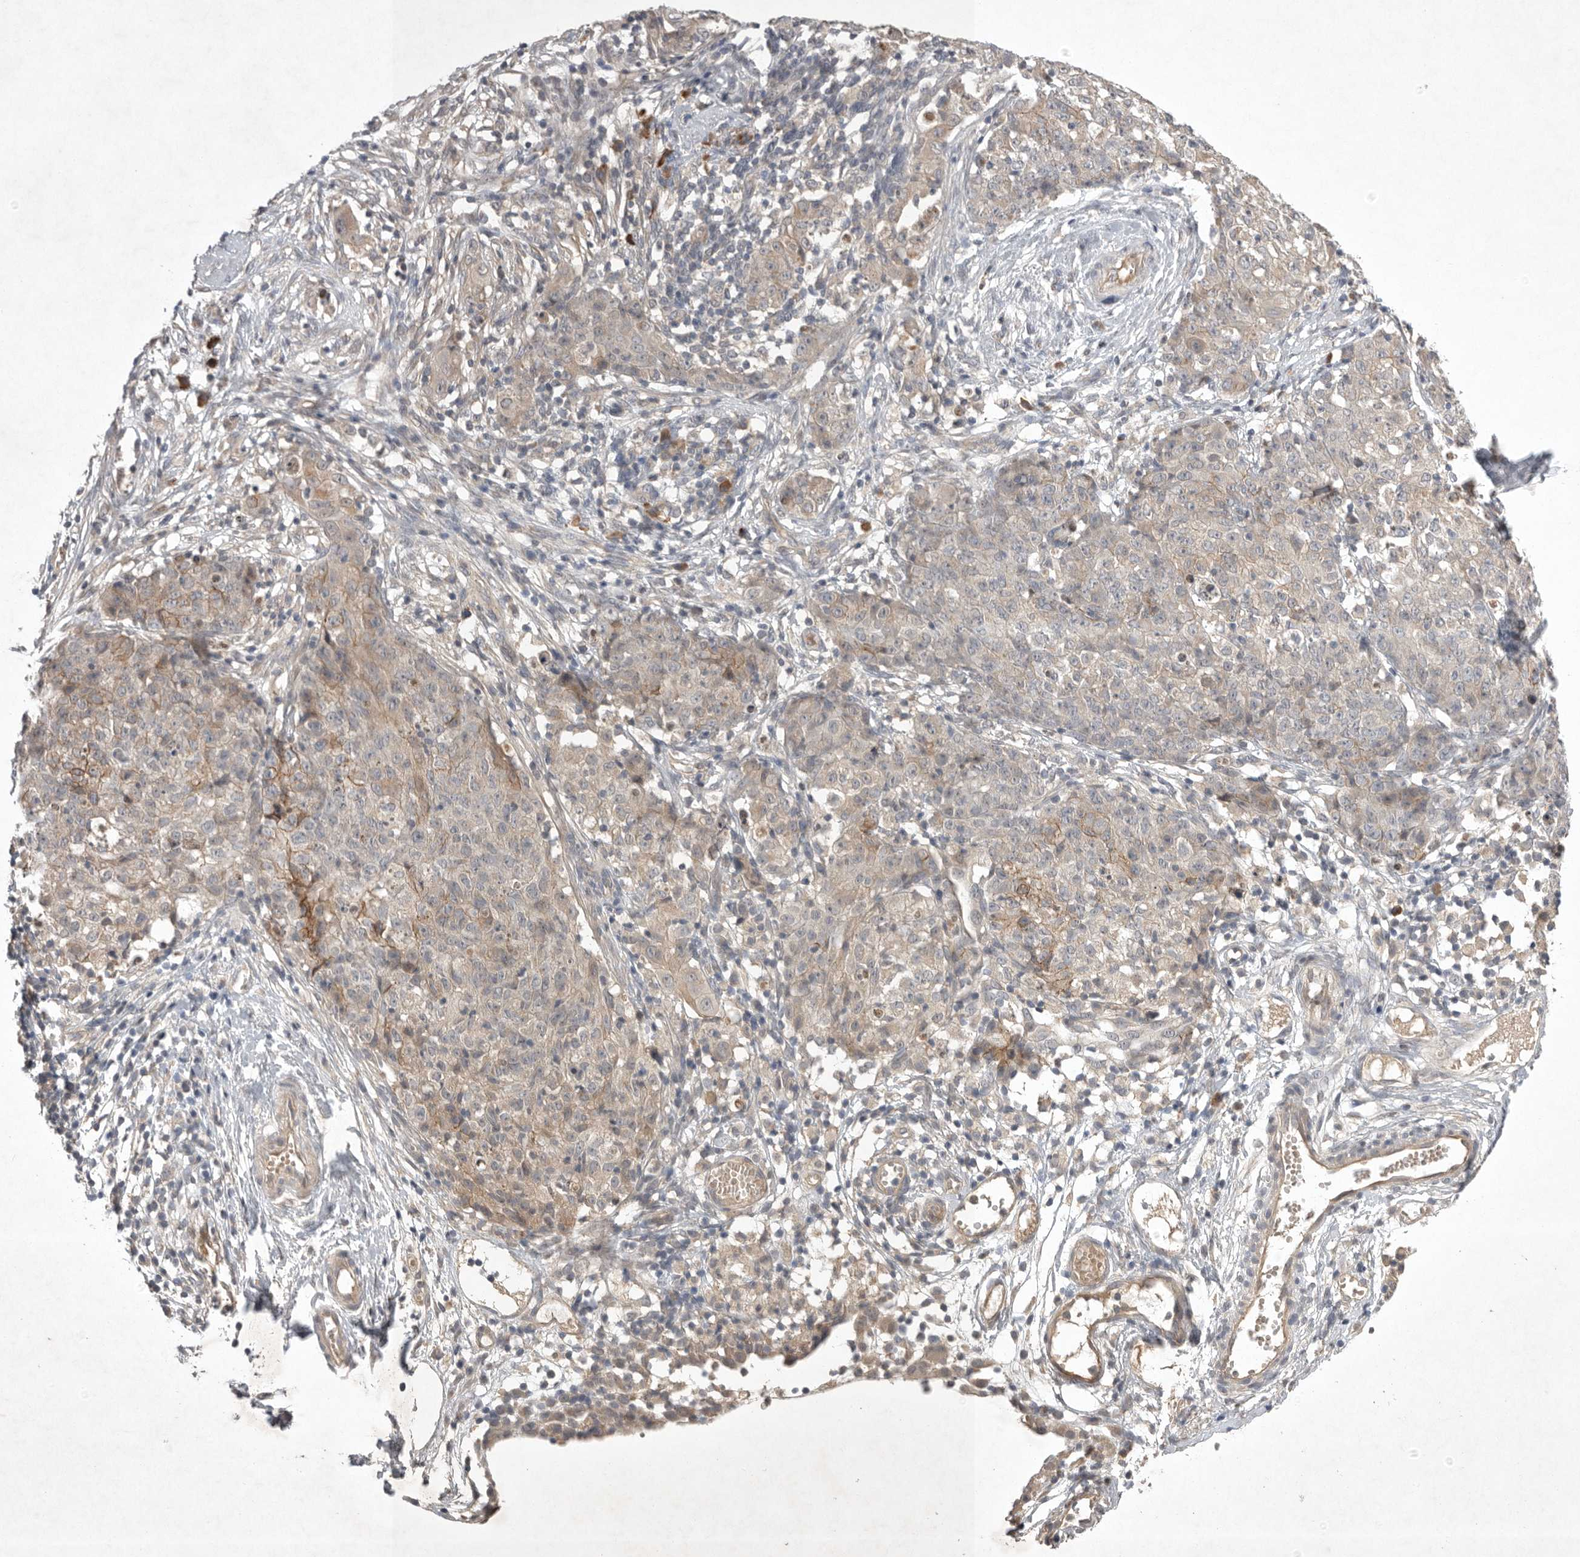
{"staining": {"intensity": "weak", "quantity": "<25%", "location": "cytoplasmic/membranous"}, "tissue": "ovarian cancer", "cell_type": "Tumor cells", "image_type": "cancer", "snomed": [{"axis": "morphology", "description": "Carcinoma, endometroid"}, {"axis": "topography", "description": "Ovary"}], "caption": "This image is of ovarian cancer (endometroid carcinoma) stained with immunohistochemistry (IHC) to label a protein in brown with the nuclei are counter-stained blue. There is no expression in tumor cells.", "gene": "NRCAM", "patient": {"sex": "female", "age": 42}}